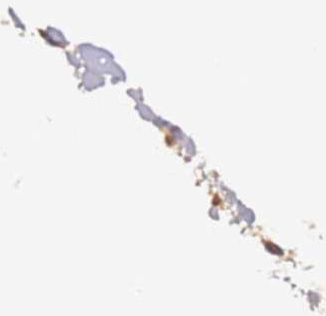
{"staining": {"intensity": "negative", "quantity": "none", "location": "none"}, "tissue": "skin cancer", "cell_type": "Tumor cells", "image_type": "cancer", "snomed": [{"axis": "morphology", "description": "Basal cell carcinoma"}, {"axis": "topography", "description": "Skin"}], "caption": "This is an immunohistochemistry micrograph of human basal cell carcinoma (skin). There is no positivity in tumor cells.", "gene": "HSD17B7", "patient": {"sex": "male", "age": 85}}